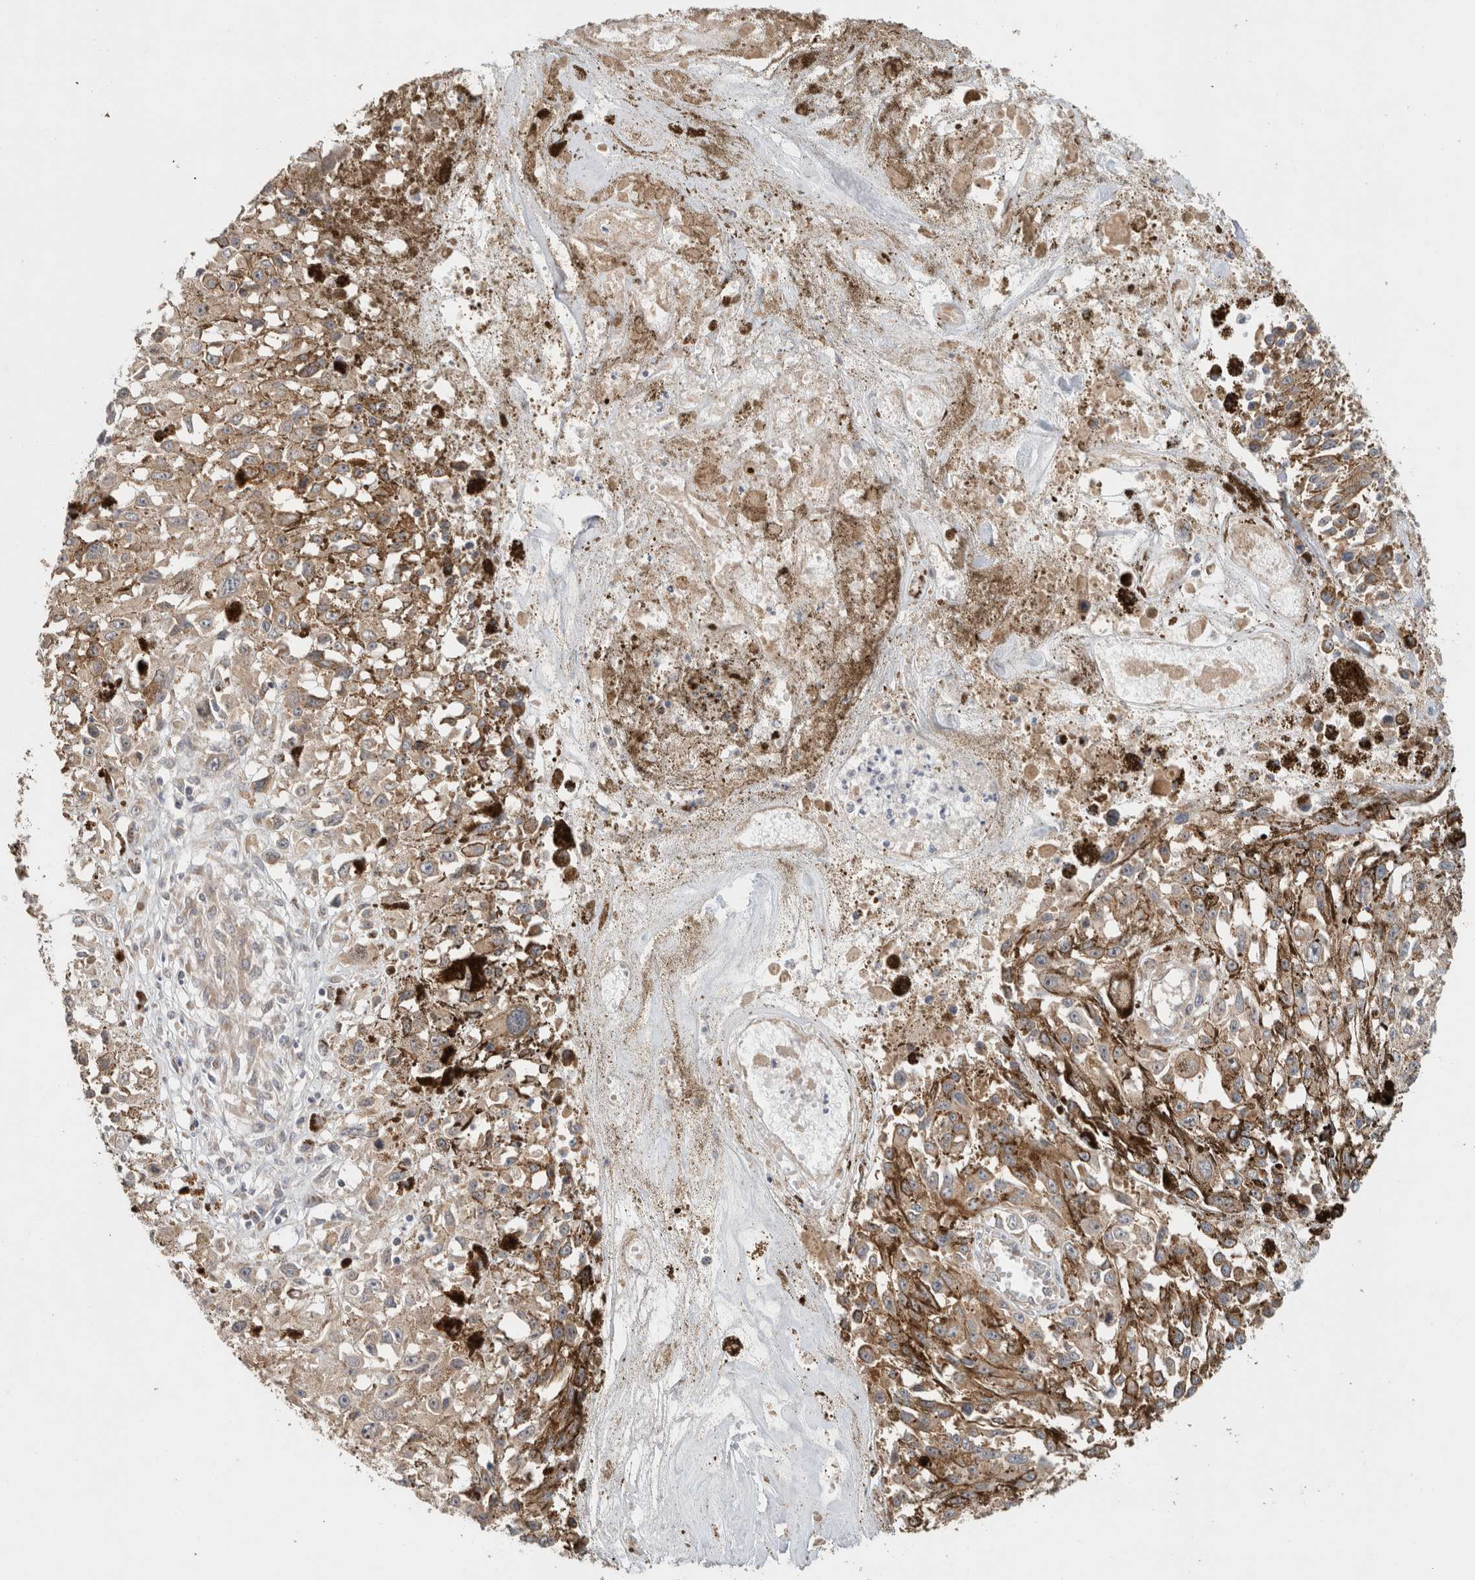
{"staining": {"intensity": "moderate", "quantity": ">75%", "location": "cytoplasmic/membranous"}, "tissue": "melanoma", "cell_type": "Tumor cells", "image_type": "cancer", "snomed": [{"axis": "morphology", "description": "Malignant melanoma, Metastatic site"}, {"axis": "topography", "description": "Lymph node"}], "caption": "Malignant melanoma (metastatic site) stained for a protein (brown) demonstrates moderate cytoplasmic/membranous positive staining in about >75% of tumor cells.", "gene": "PUM1", "patient": {"sex": "male", "age": 59}}